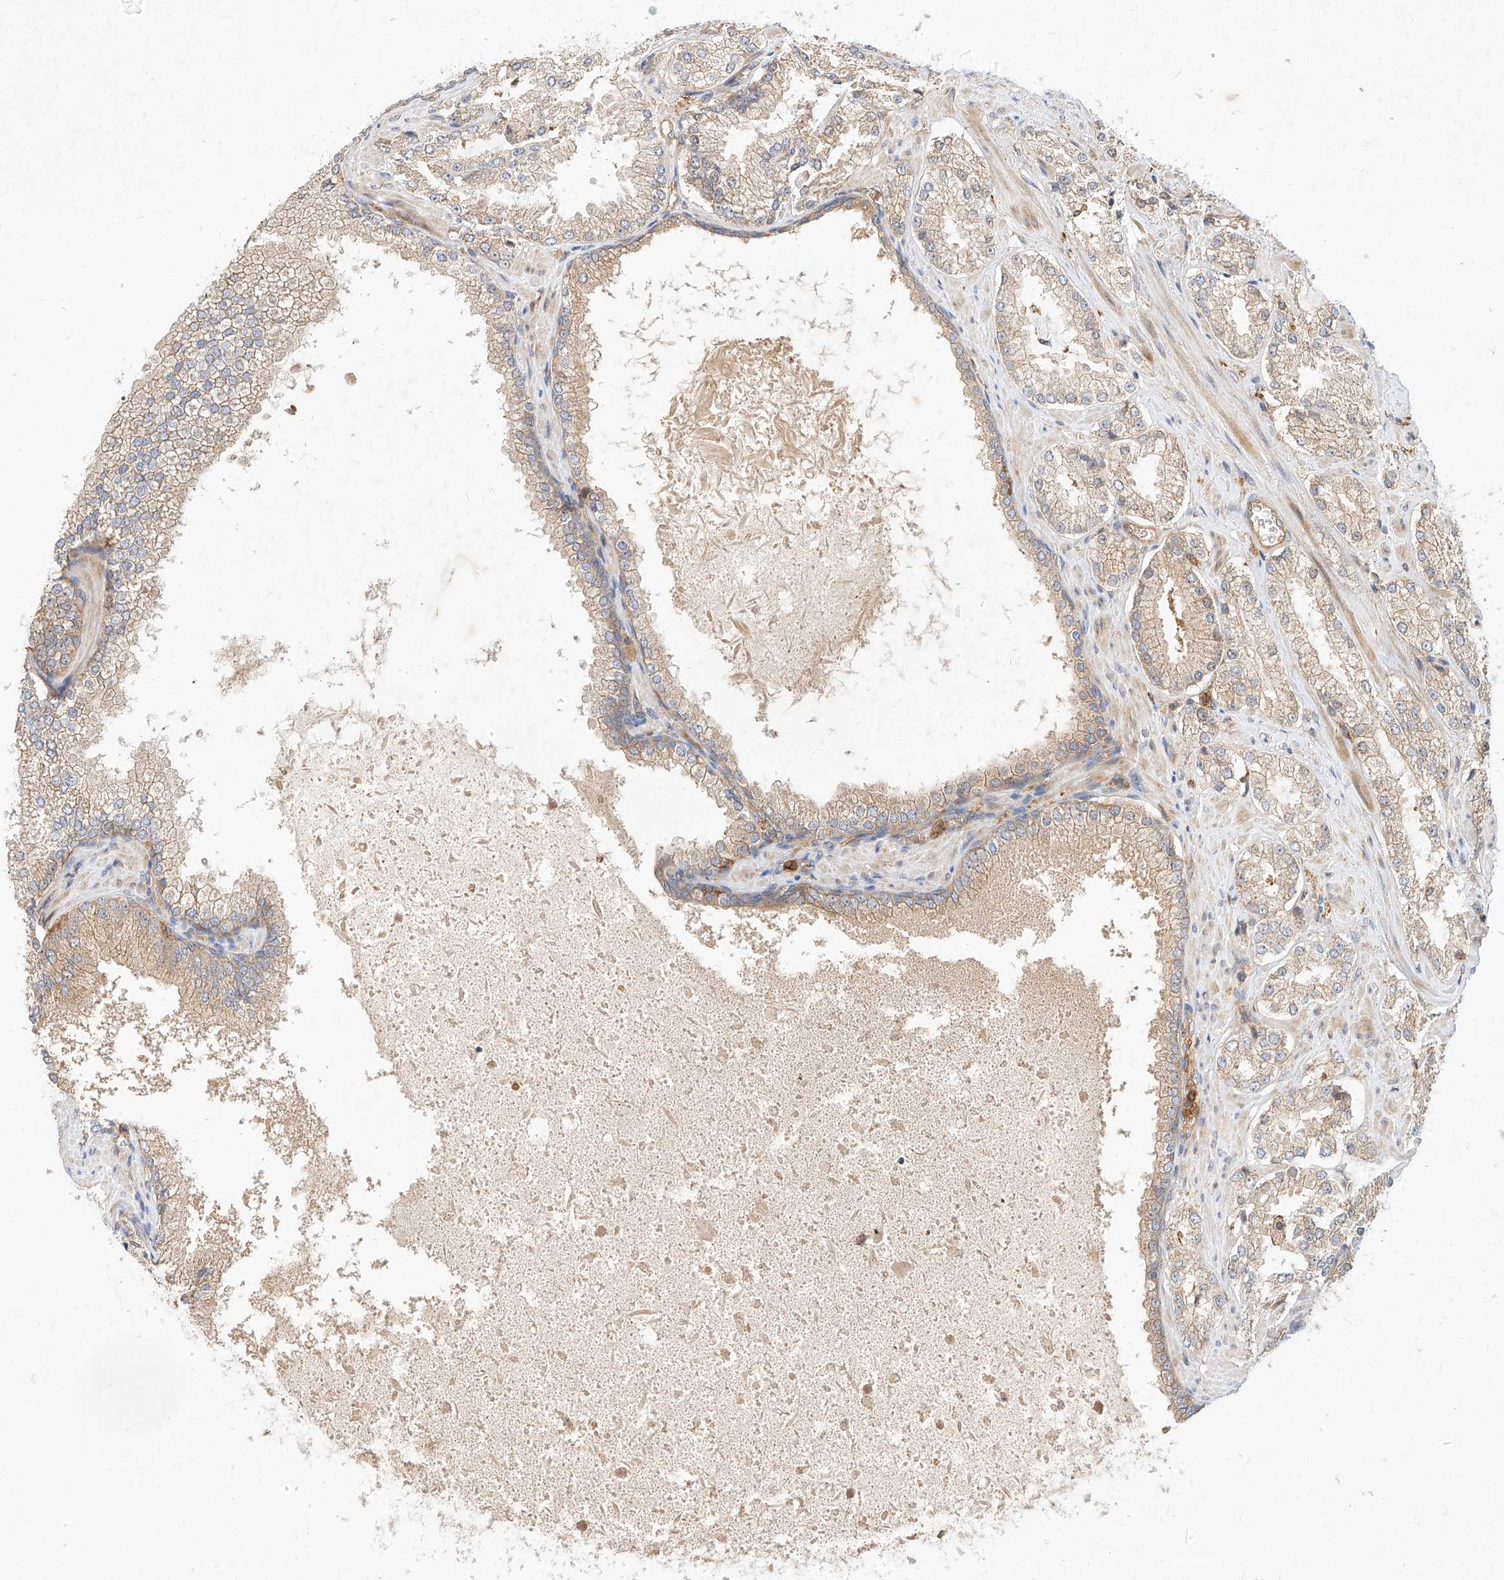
{"staining": {"intensity": "weak", "quantity": ">75%", "location": "cytoplasmic/membranous"}, "tissue": "prostate cancer", "cell_type": "Tumor cells", "image_type": "cancer", "snomed": [{"axis": "morphology", "description": "Adenocarcinoma, High grade"}, {"axis": "topography", "description": "Prostate"}], "caption": "Weak cytoplasmic/membranous positivity for a protein is present in approximately >75% of tumor cells of prostate cancer (high-grade adenocarcinoma) using immunohistochemistry.", "gene": "NFAM1", "patient": {"sex": "male", "age": 73}}